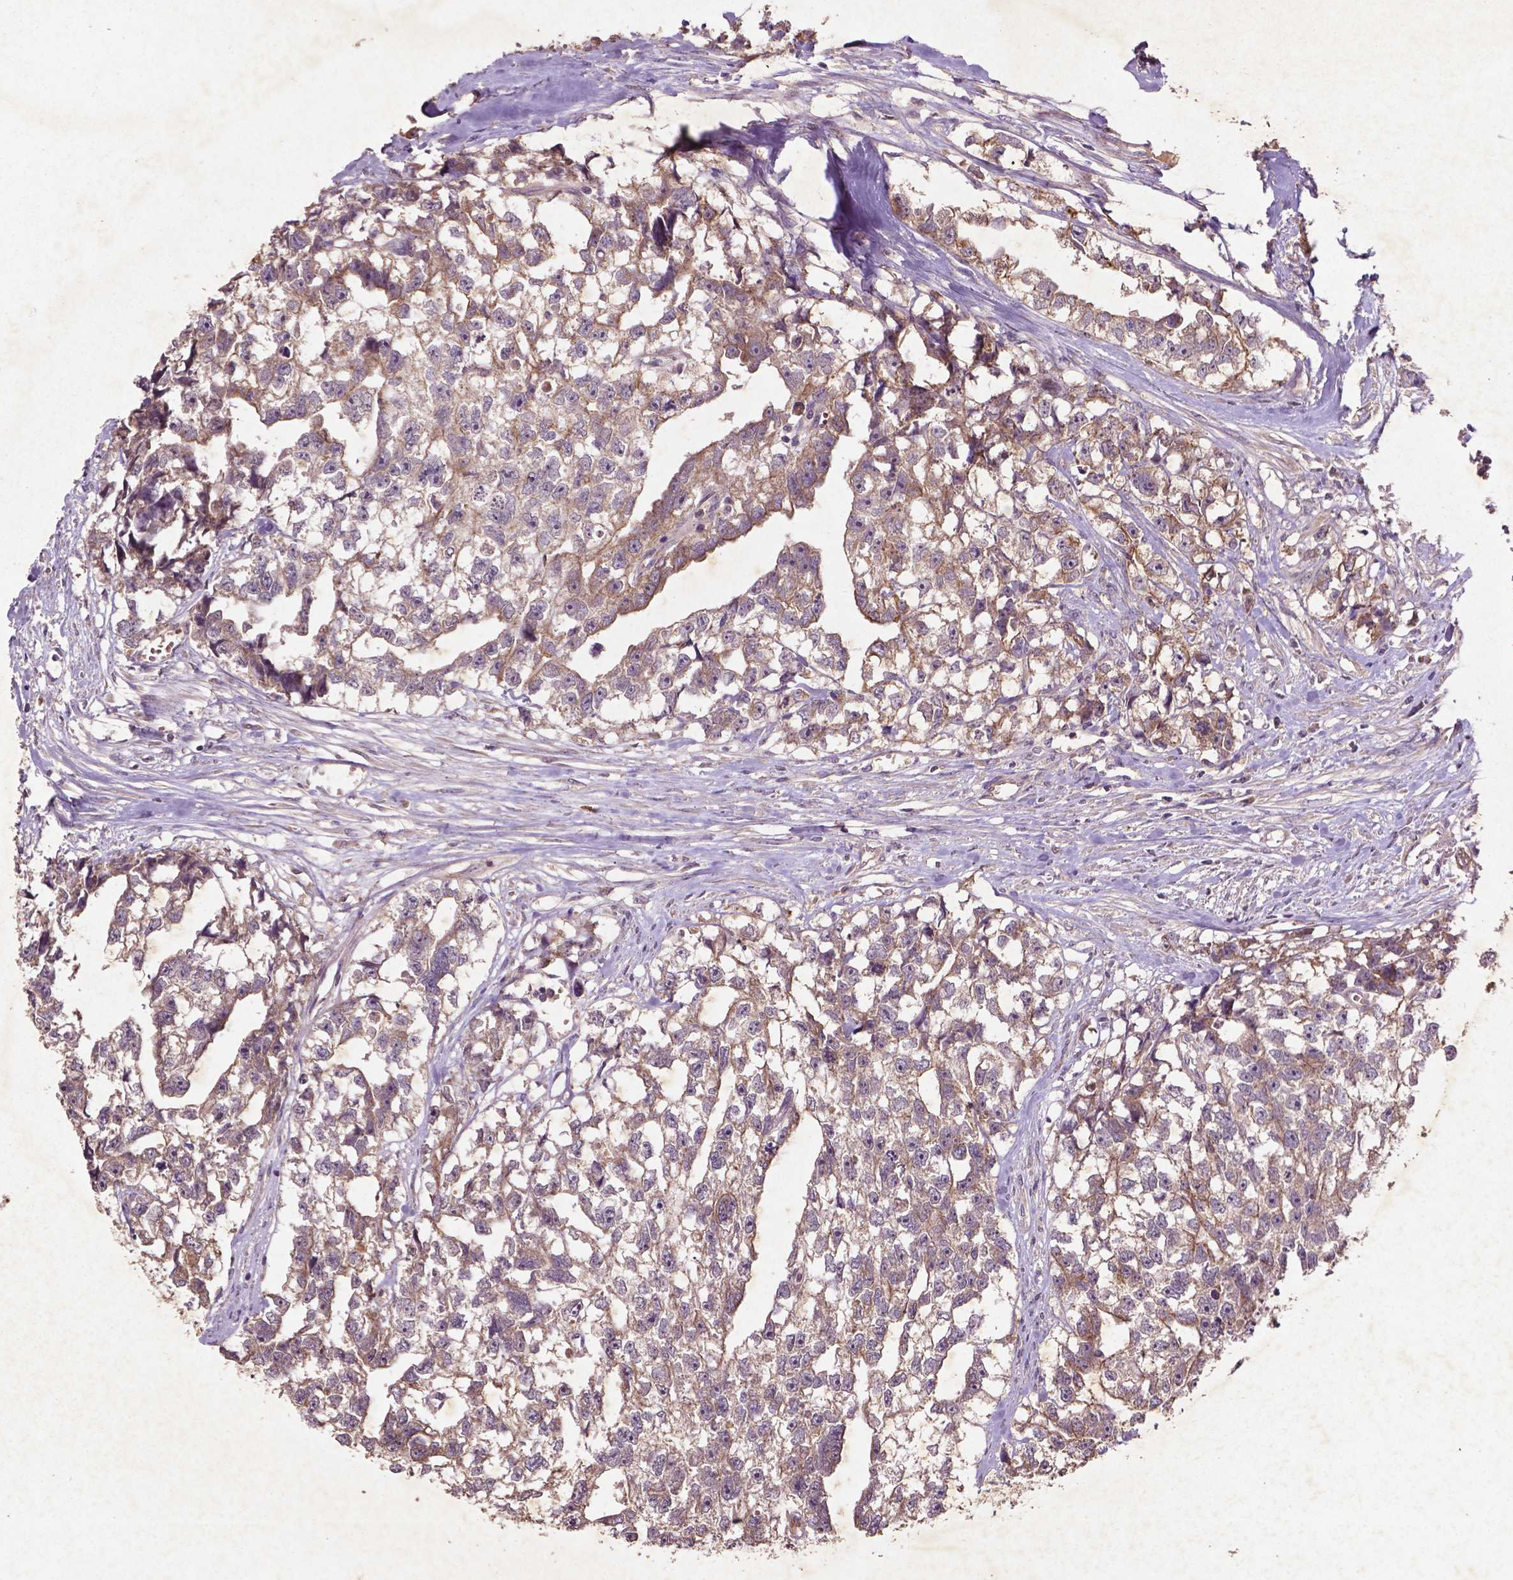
{"staining": {"intensity": "moderate", "quantity": ">75%", "location": "cytoplasmic/membranous"}, "tissue": "testis cancer", "cell_type": "Tumor cells", "image_type": "cancer", "snomed": [{"axis": "morphology", "description": "Carcinoma, Embryonal, NOS"}, {"axis": "morphology", "description": "Teratoma, malignant, NOS"}, {"axis": "topography", "description": "Testis"}], "caption": "Protein staining displays moderate cytoplasmic/membranous expression in approximately >75% of tumor cells in testis cancer (embryonal carcinoma).", "gene": "COQ2", "patient": {"sex": "male", "age": 44}}